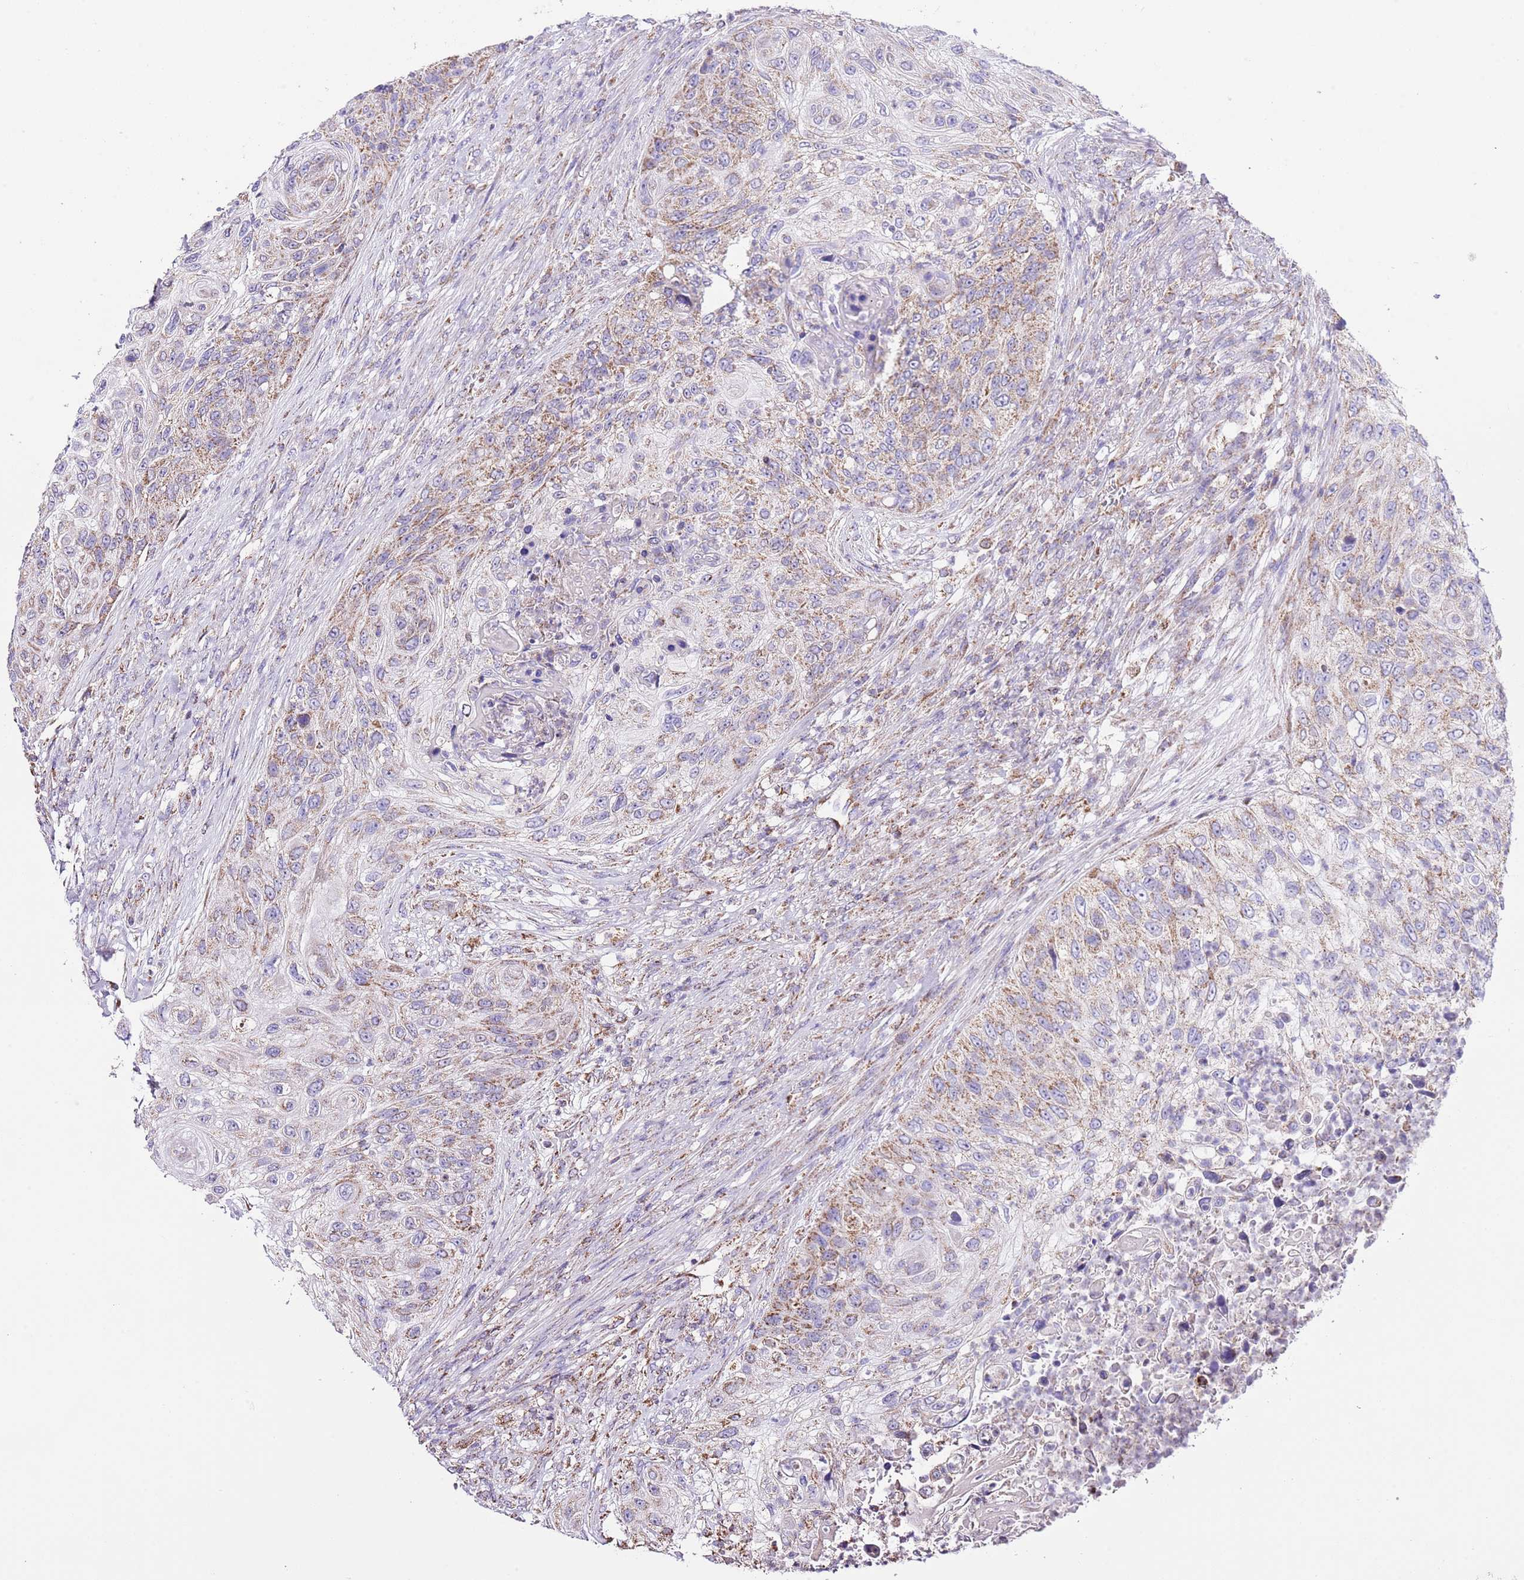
{"staining": {"intensity": "moderate", "quantity": "25%-75%", "location": "cytoplasmic/membranous"}, "tissue": "urothelial cancer", "cell_type": "Tumor cells", "image_type": "cancer", "snomed": [{"axis": "morphology", "description": "Urothelial carcinoma, High grade"}, {"axis": "topography", "description": "Urinary bladder"}], "caption": "Urothelial cancer stained with DAB immunohistochemistry (IHC) exhibits medium levels of moderate cytoplasmic/membranous positivity in approximately 25%-75% of tumor cells. The protein is stained brown, and the nuclei are stained in blue (DAB IHC with brightfield microscopy, high magnification).", "gene": "TEKTIP1", "patient": {"sex": "female", "age": 60}}